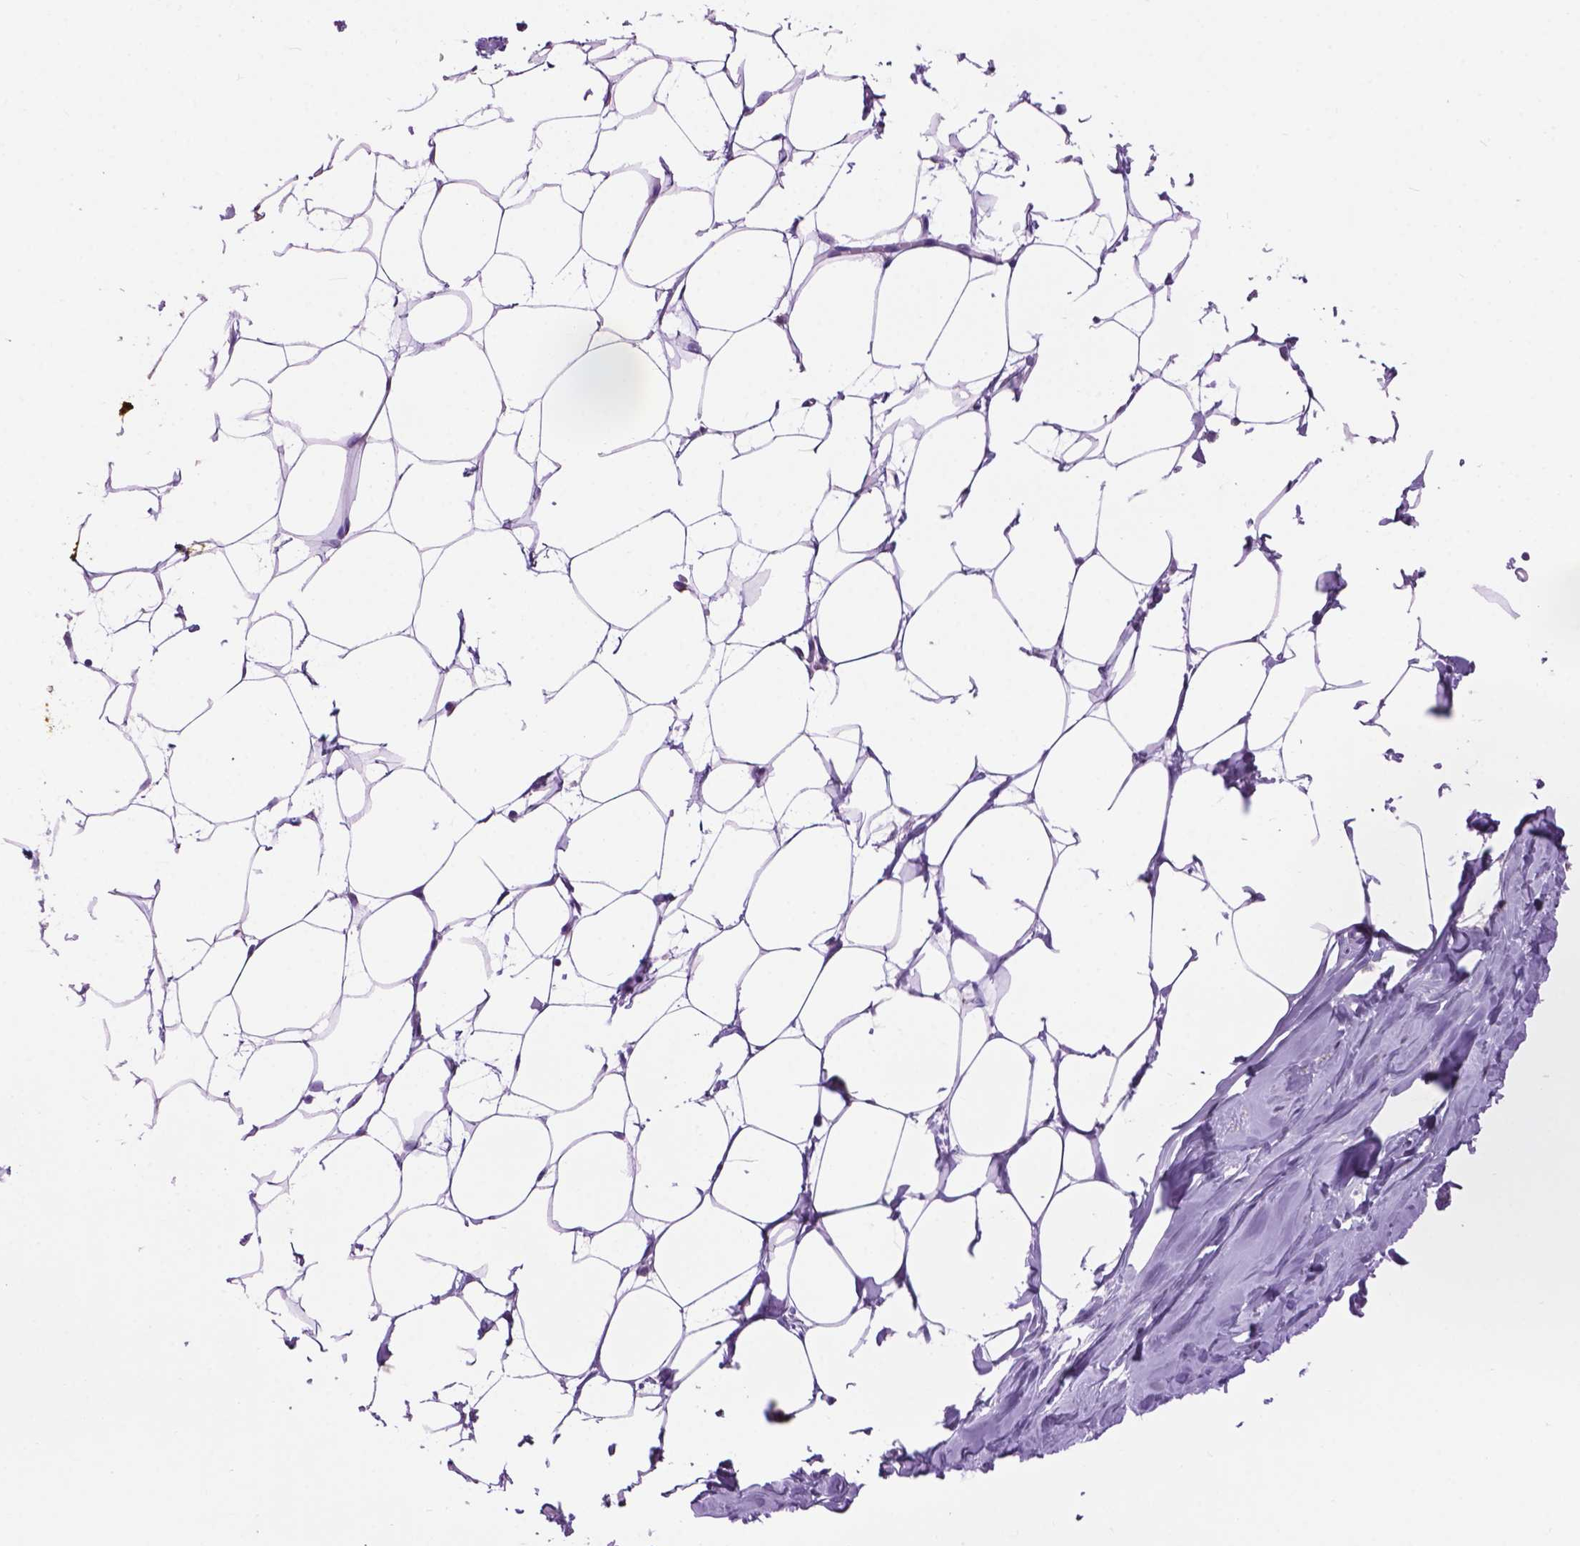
{"staining": {"intensity": "negative", "quantity": "none", "location": "none"}, "tissue": "breast", "cell_type": "Adipocytes", "image_type": "normal", "snomed": [{"axis": "morphology", "description": "Normal tissue, NOS"}, {"axis": "topography", "description": "Breast"}], "caption": "High power microscopy histopathology image of an immunohistochemistry photomicrograph of benign breast, revealing no significant positivity in adipocytes.", "gene": "CRYBA4", "patient": {"sex": "female", "age": 27}}